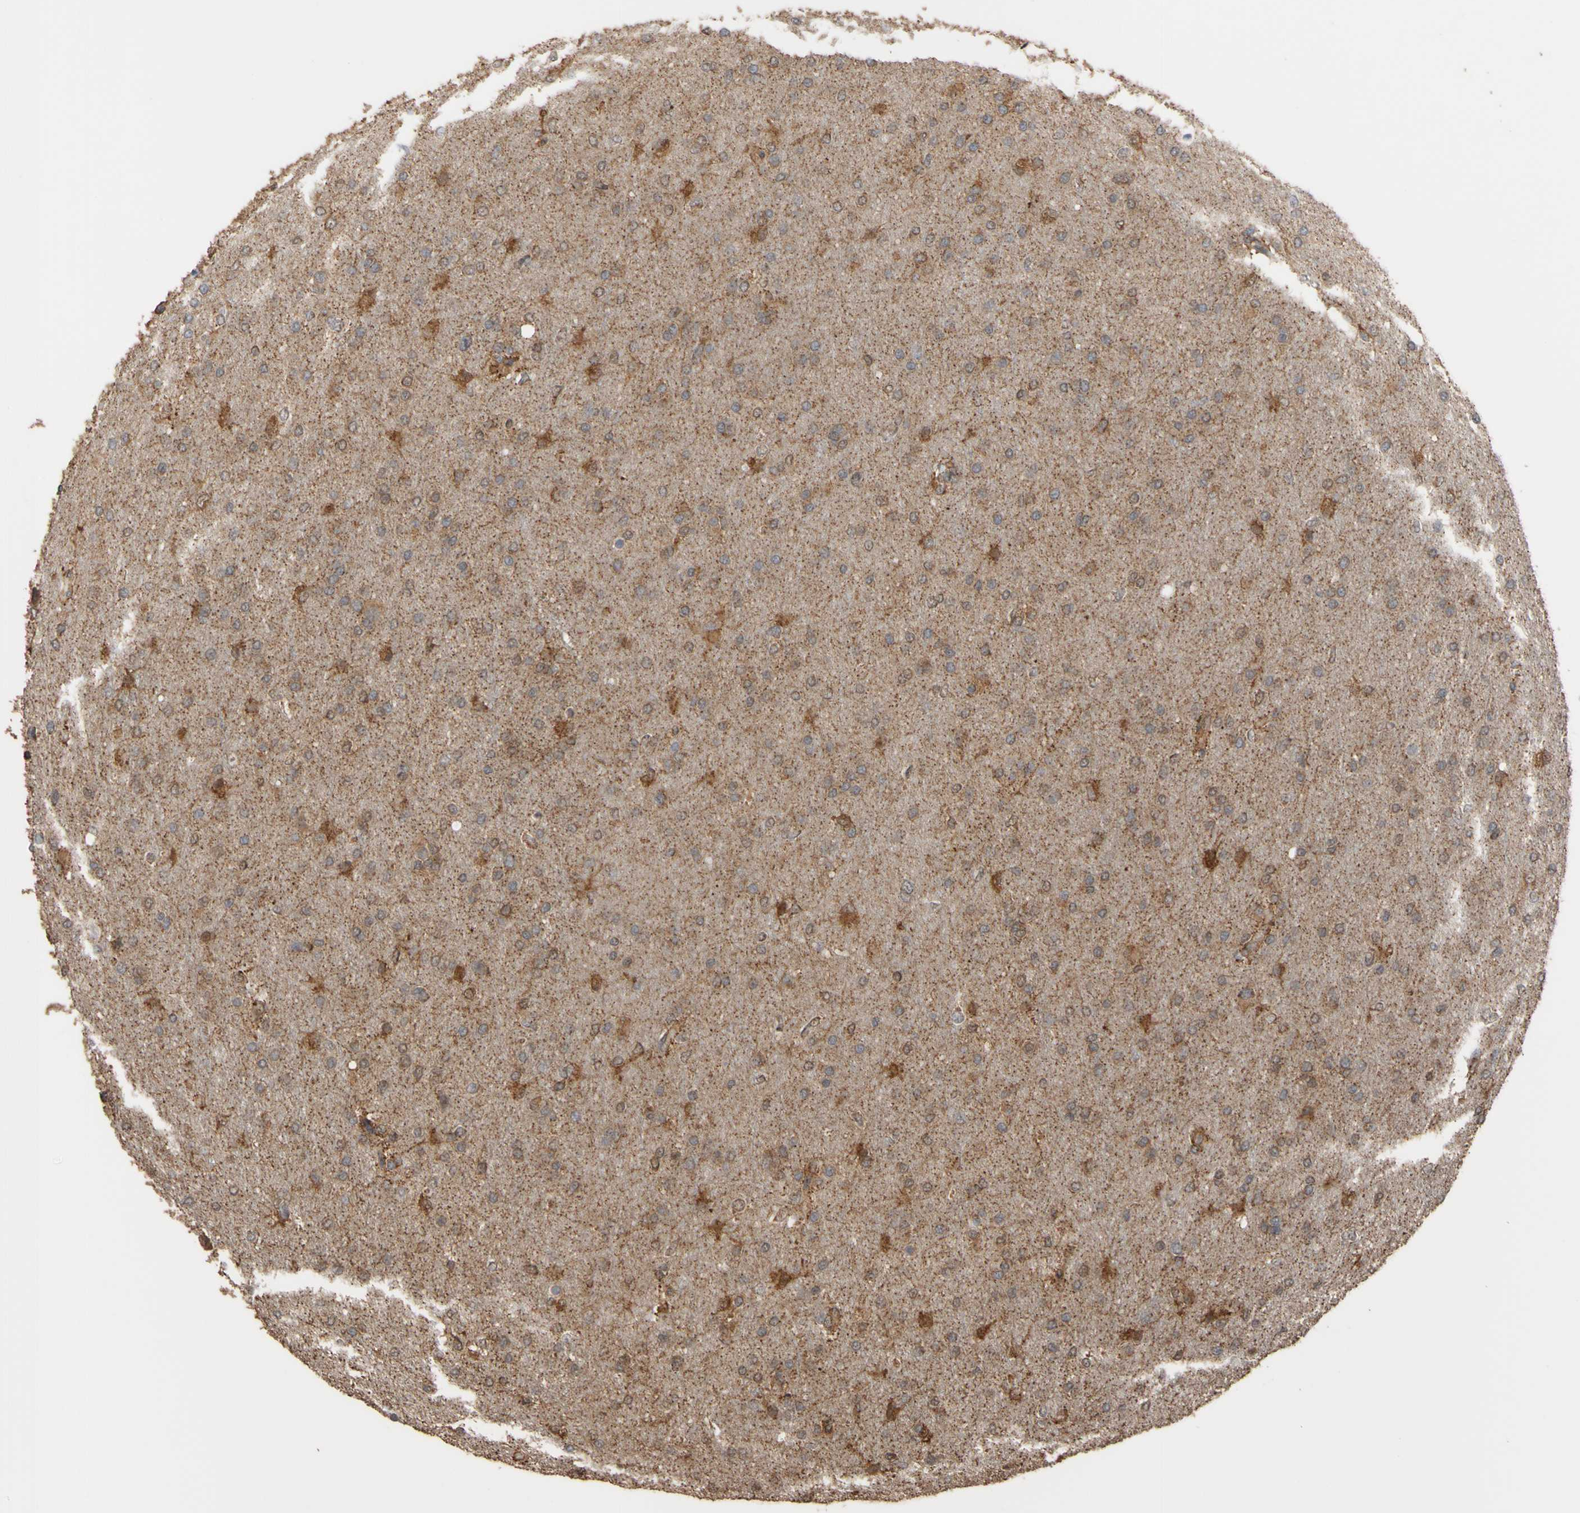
{"staining": {"intensity": "moderate", "quantity": ">75%", "location": "cytoplasmic/membranous"}, "tissue": "glioma", "cell_type": "Tumor cells", "image_type": "cancer", "snomed": [{"axis": "morphology", "description": "Glioma, malignant, High grade"}, {"axis": "topography", "description": "Cerebral cortex"}], "caption": "Tumor cells display moderate cytoplasmic/membranous staining in approximately >75% of cells in malignant high-grade glioma. (Stains: DAB in brown, nuclei in blue, Microscopy: brightfield microscopy at high magnification).", "gene": "ALDH9A1", "patient": {"sex": "female", "age": 36}}